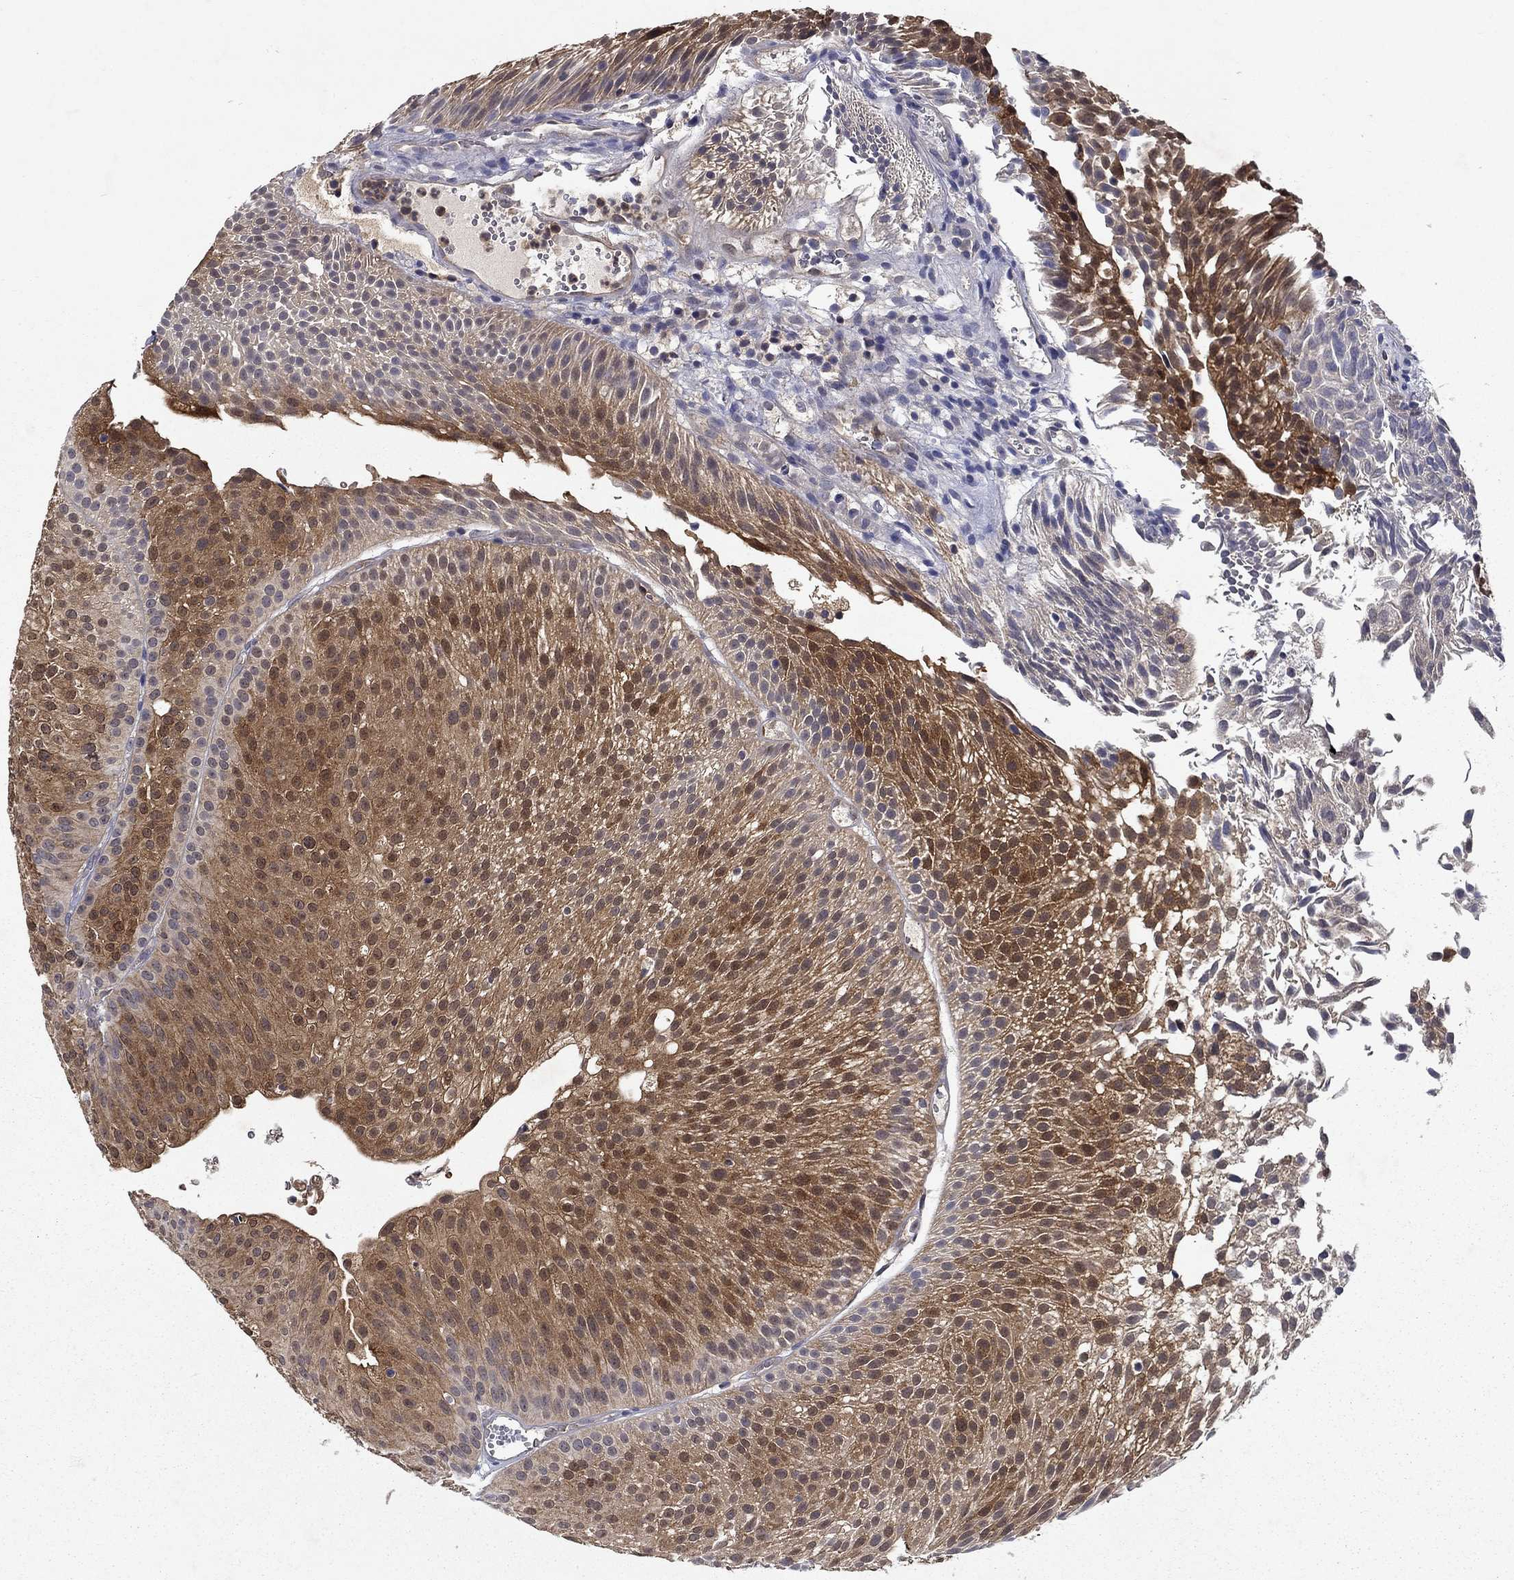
{"staining": {"intensity": "moderate", "quantity": ">75%", "location": "cytoplasmic/membranous"}, "tissue": "urothelial cancer", "cell_type": "Tumor cells", "image_type": "cancer", "snomed": [{"axis": "morphology", "description": "Urothelial carcinoma, Low grade"}, {"axis": "topography", "description": "Urinary bladder"}], "caption": "An image showing moderate cytoplasmic/membranous staining in about >75% of tumor cells in urothelial cancer, as visualized by brown immunohistochemical staining.", "gene": "GLTP", "patient": {"sex": "male", "age": 65}}